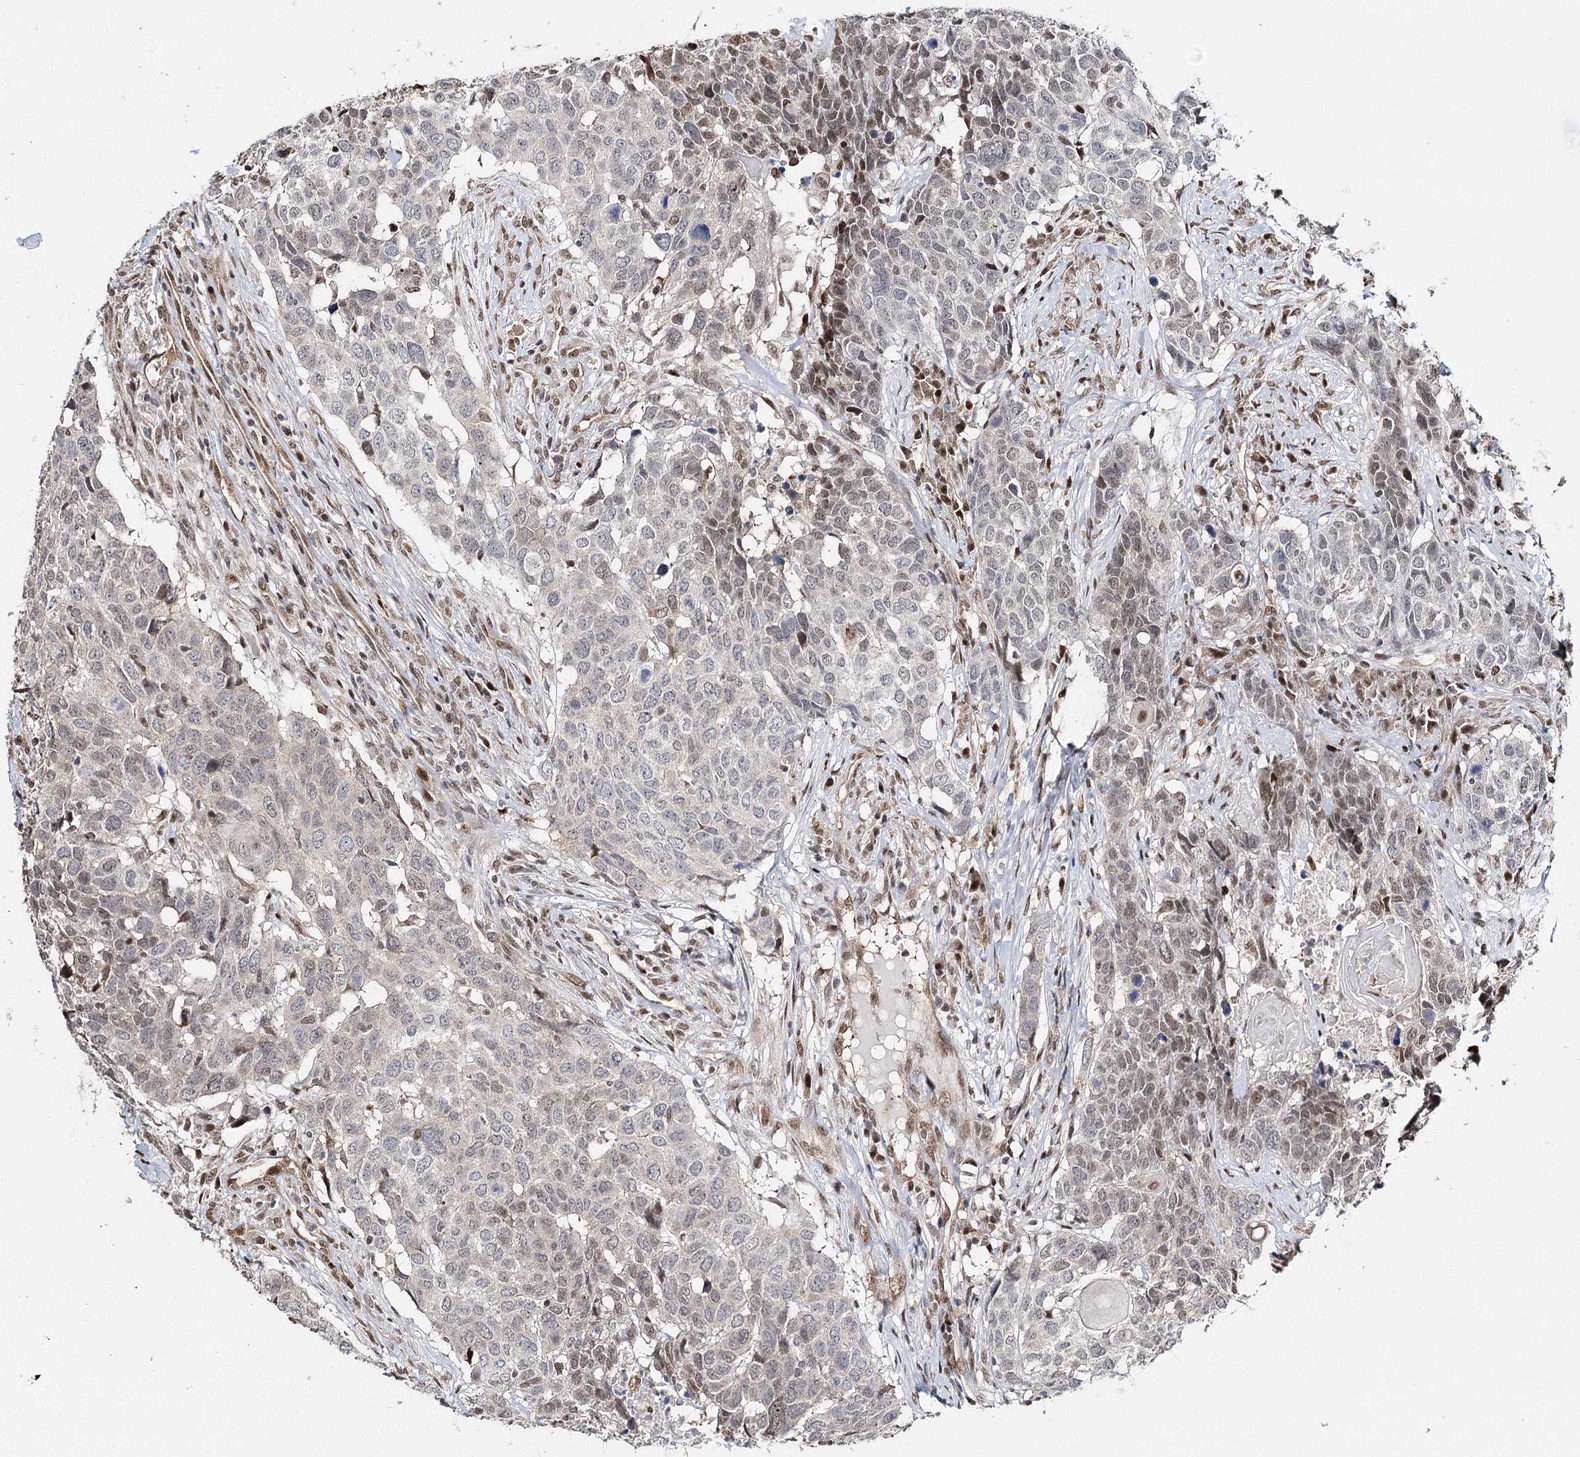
{"staining": {"intensity": "moderate", "quantity": "<25%", "location": "nuclear"}, "tissue": "head and neck cancer", "cell_type": "Tumor cells", "image_type": "cancer", "snomed": [{"axis": "morphology", "description": "Squamous cell carcinoma, NOS"}, {"axis": "topography", "description": "Head-Neck"}], "caption": "This is a histology image of immunohistochemistry (IHC) staining of head and neck cancer, which shows moderate expression in the nuclear of tumor cells.", "gene": "RPS27A", "patient": {"sex": "male", "age": 66}}